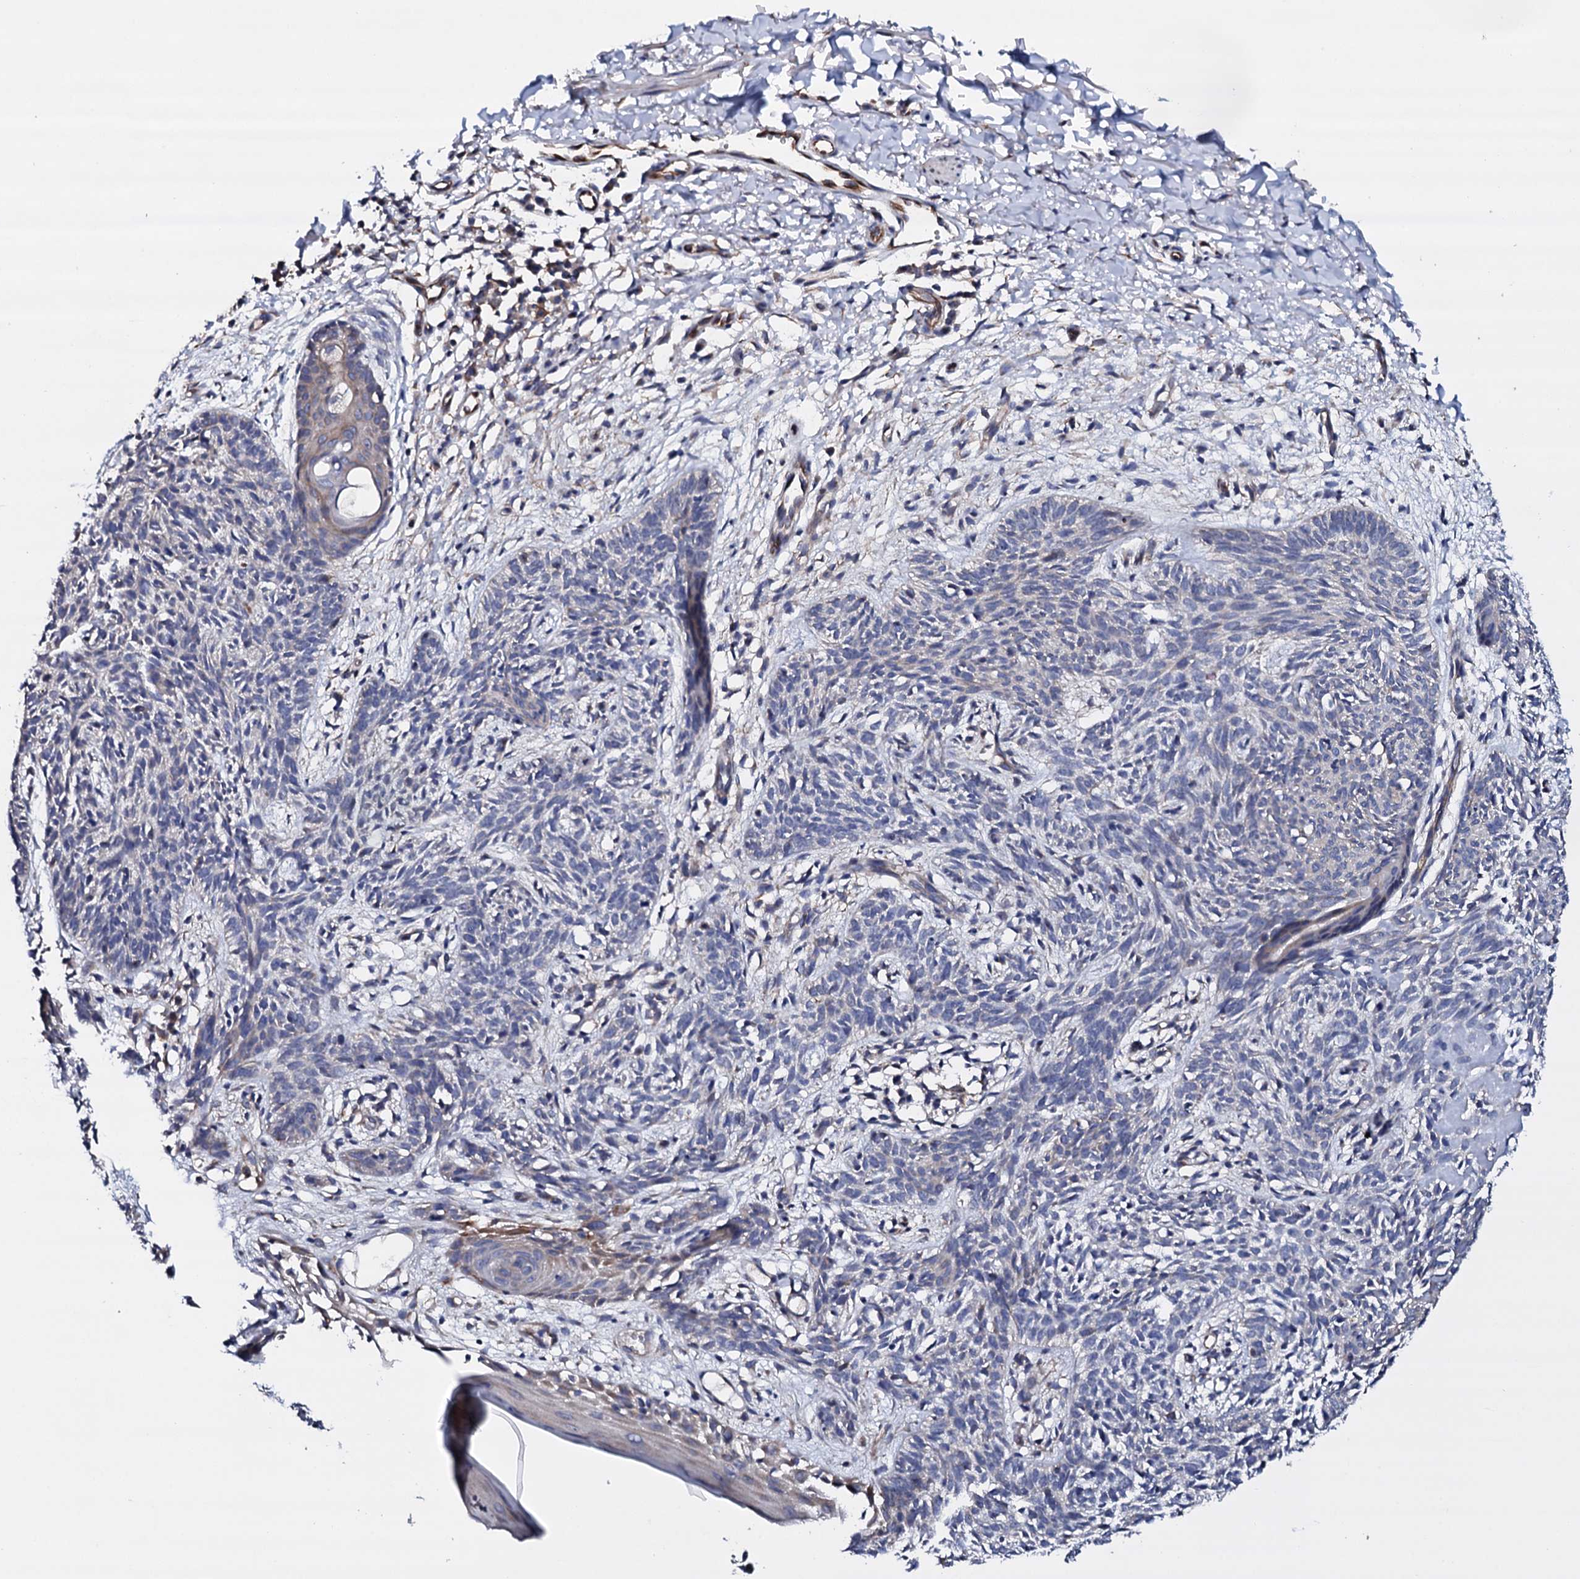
{"staining": {"intensity": "negative", "quantity": "none", "location": "none"}, "tissue": "skin cancer", "cell_type": "Tumor cells", "image_type": "cancer", "snomed": [{"axis": "morphology", "description": "Basal cell carcinoma"}, {"axis": "topography", "description": "Skin"}], "caption": "Skin basal cell carcinoma was stained to show a protein in brown. There is no significant positivity in tumor cells. The staining was performed using DAB (3,3'-diaminobenzidine) to visualize the protein expression in brown, while the nuclei were stained in blue with hematoxylin (Magnification: 20x).", "gene": "BCL2L14", "patient": {"sex": "female", "age": 66}}